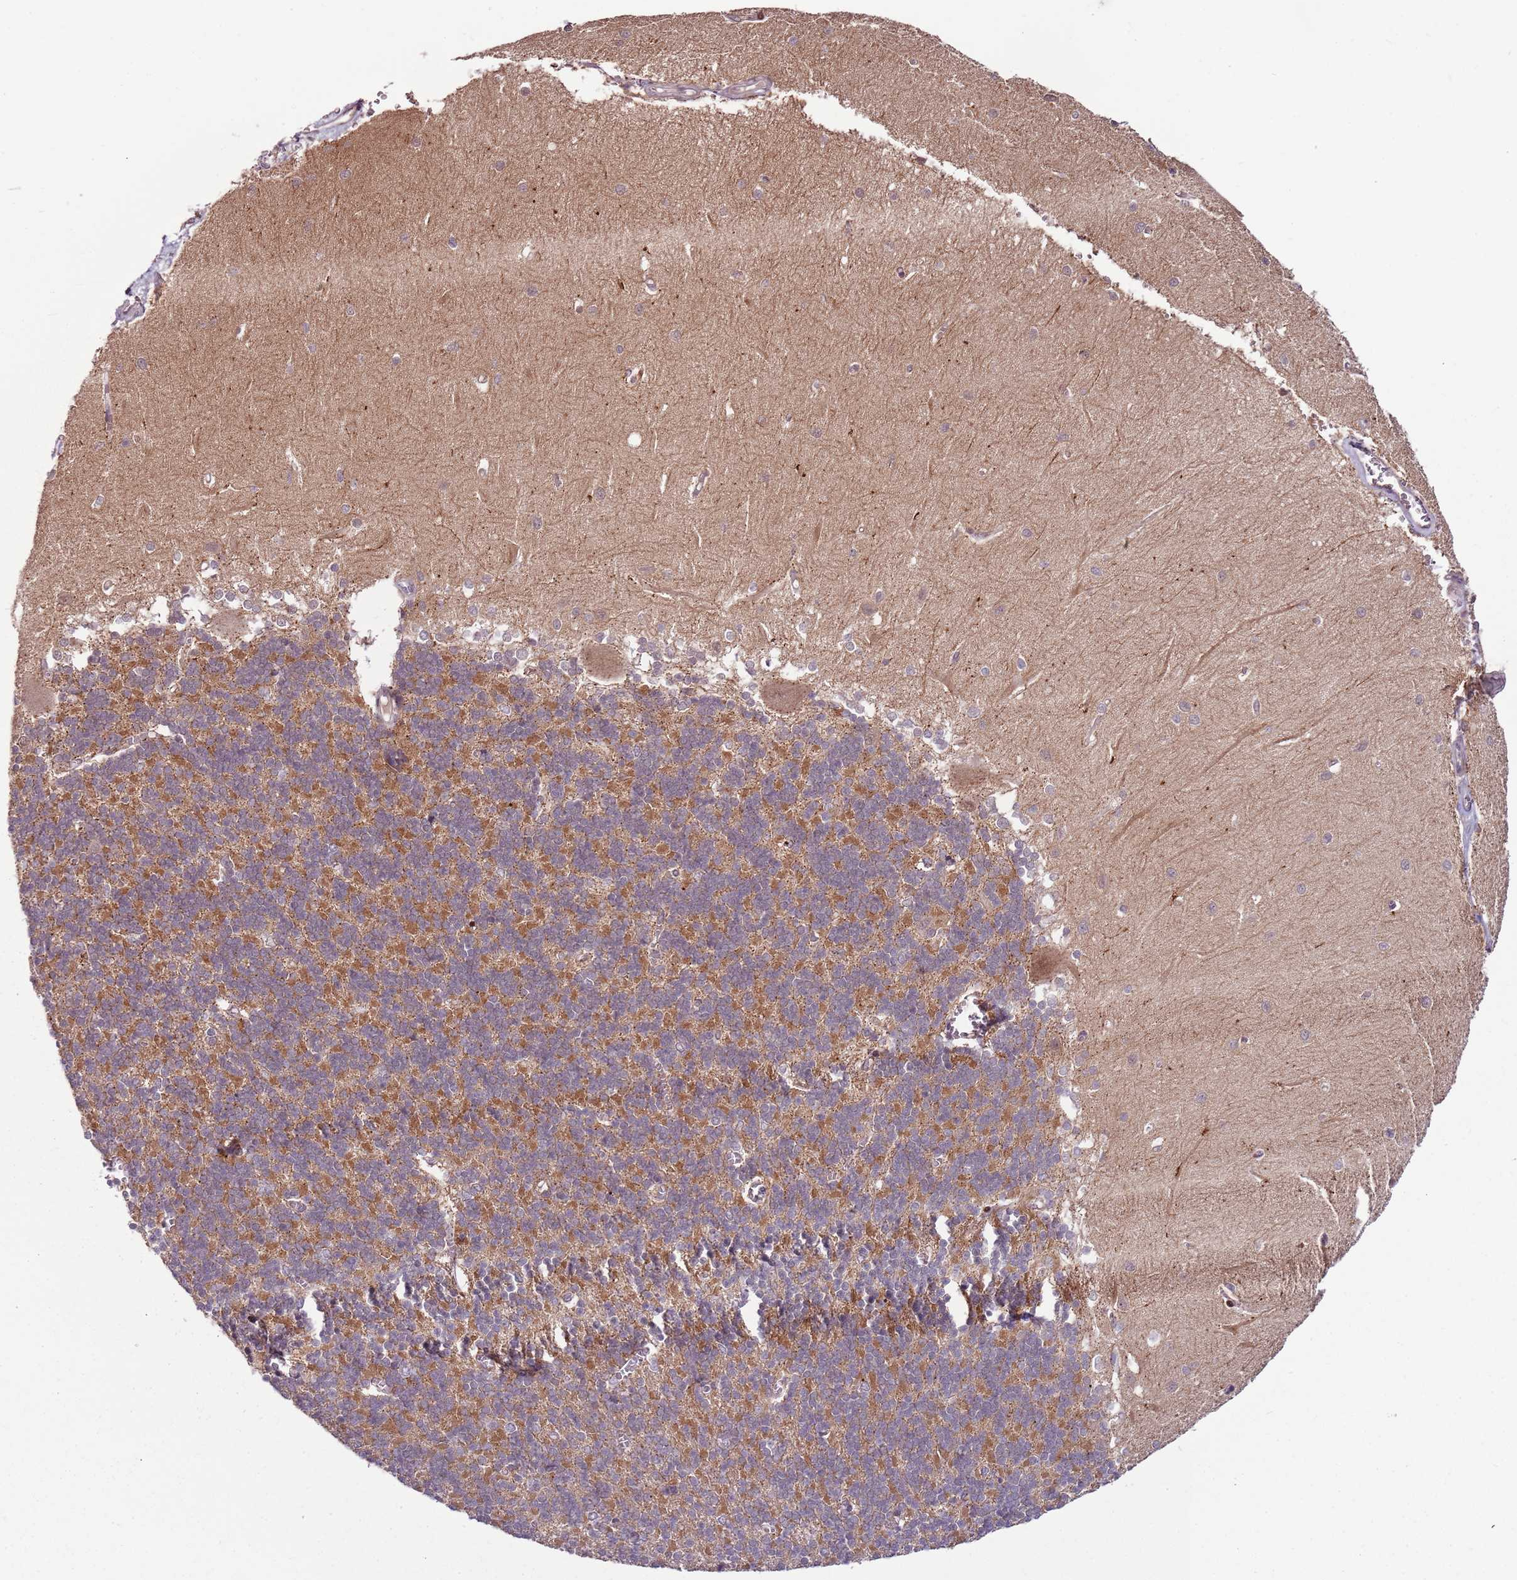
{"staining": {"intensity": "moderate", "quantity": "25%-75%", "location": "cytoplasmic/membranous"}, "tissue": "cerebellum", "cell_type": "Cells in granular layer", "image_type": "normal", "snomed": [{"axis": "morphology", "description": "Normal tissue, NOS"}, {"axis": "topography", "description": "Cerebellum"}], "caption": "High-magnification brightfield microscopy of benign cerebellum stained with DAB (brown) and counterstained with hematoxylin (blue). cells in granular layer exhibit moderate cytoplasmic/membranous expression is identified in approximately25%-75% of cells.", "gene": "ULK3", "patient": {"sex": "male", "age": 37}}